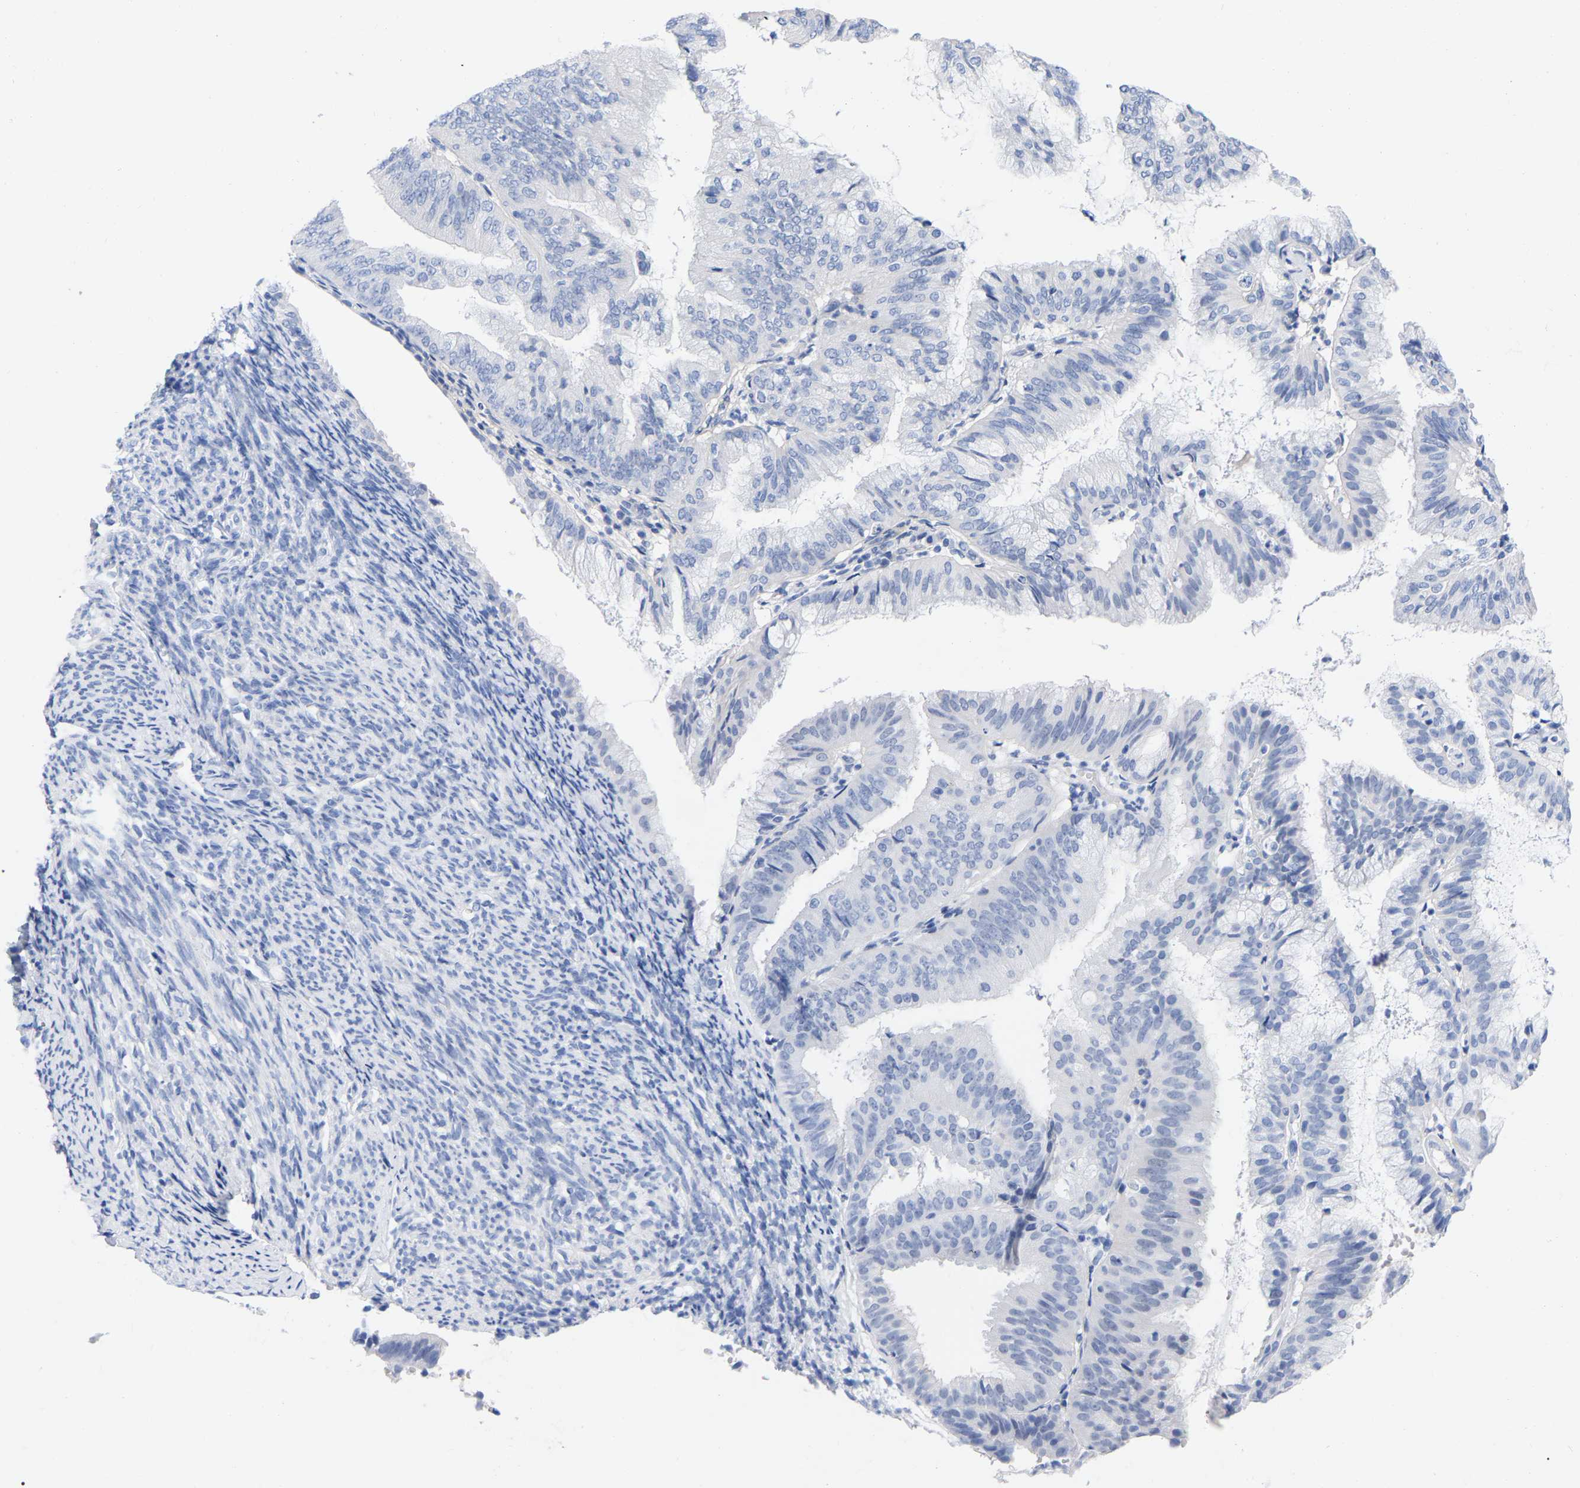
{"staining": {"intensity": "negative", "quantity": "none", "location": "none"}, "tissue": "endometrial cancer", "cell_type": "Tumor cells", "image_type": "cancer", "snomed": [{"axis": "morphology", "description": "Adenocarcinoma, NOS"}, {"axis": "topography", "description": "Endometrium"}], "caption": "Protein analysis of endometrial cancer displays no significant staining in tumor cells.", "gene": "HAPLN1", "patient": {"sex": "female", "age": 63}}